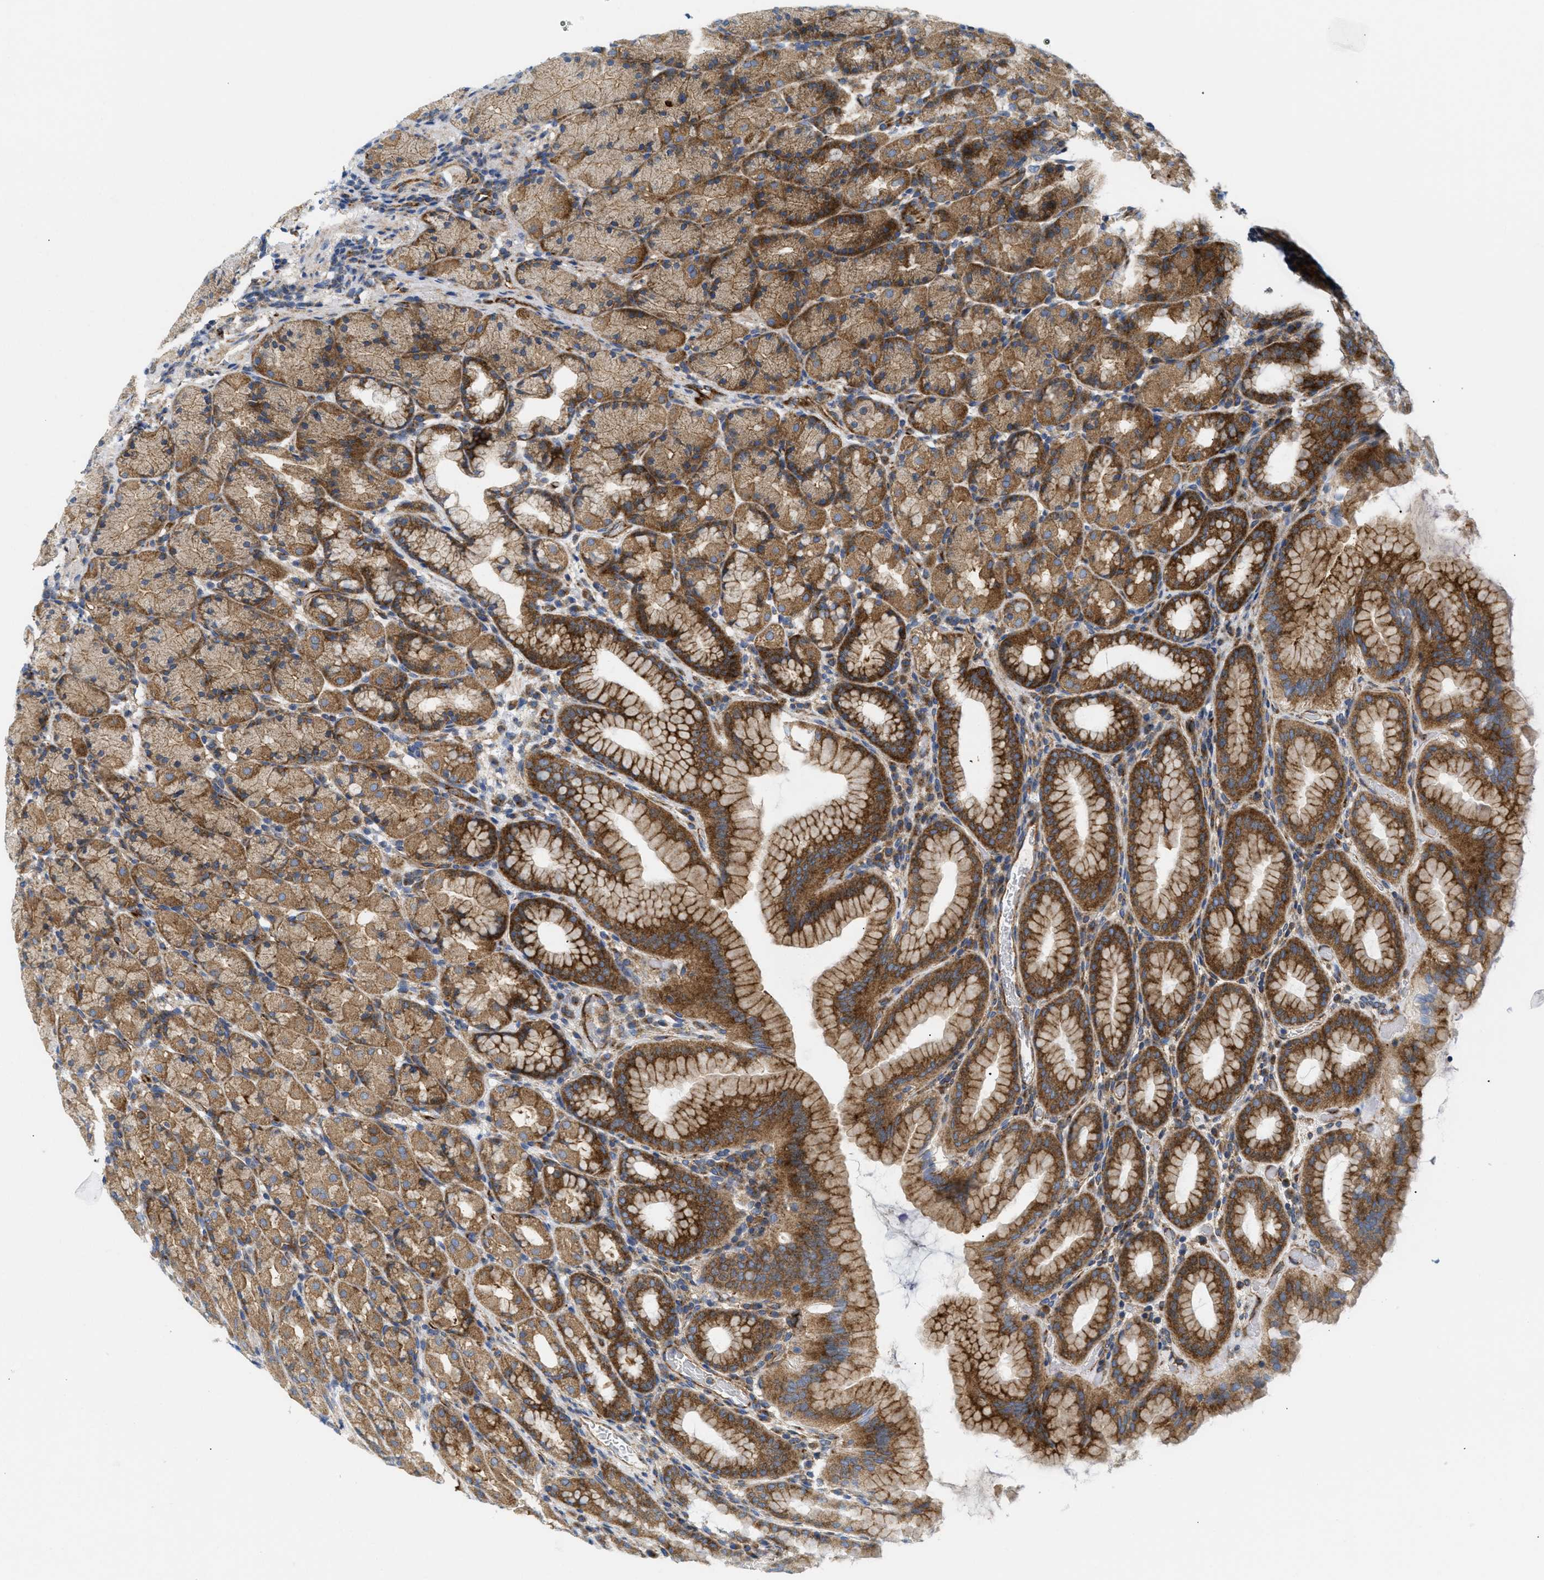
{"staining": {"intensity": "moderate", "quantity": ">75%", "location": "cytoplasmic/membranous"}, "tissue": "stomach", "cell_type": "Glandular cells", "image_type": "normal", "snomed": [{"axis": "morphology", "description": "Normal tissue, NOS"}, {"axis": "topography", "description": "Stomach, upper"}], "caption": "DAB immunohistochemical staining of normal stomach demonstrates moderate cytoplasmic/membranous protein positivity in approximately >75% of glandular cells.", "gene": "DCTN4", "patient": {"sex": "male", "age": 68}}